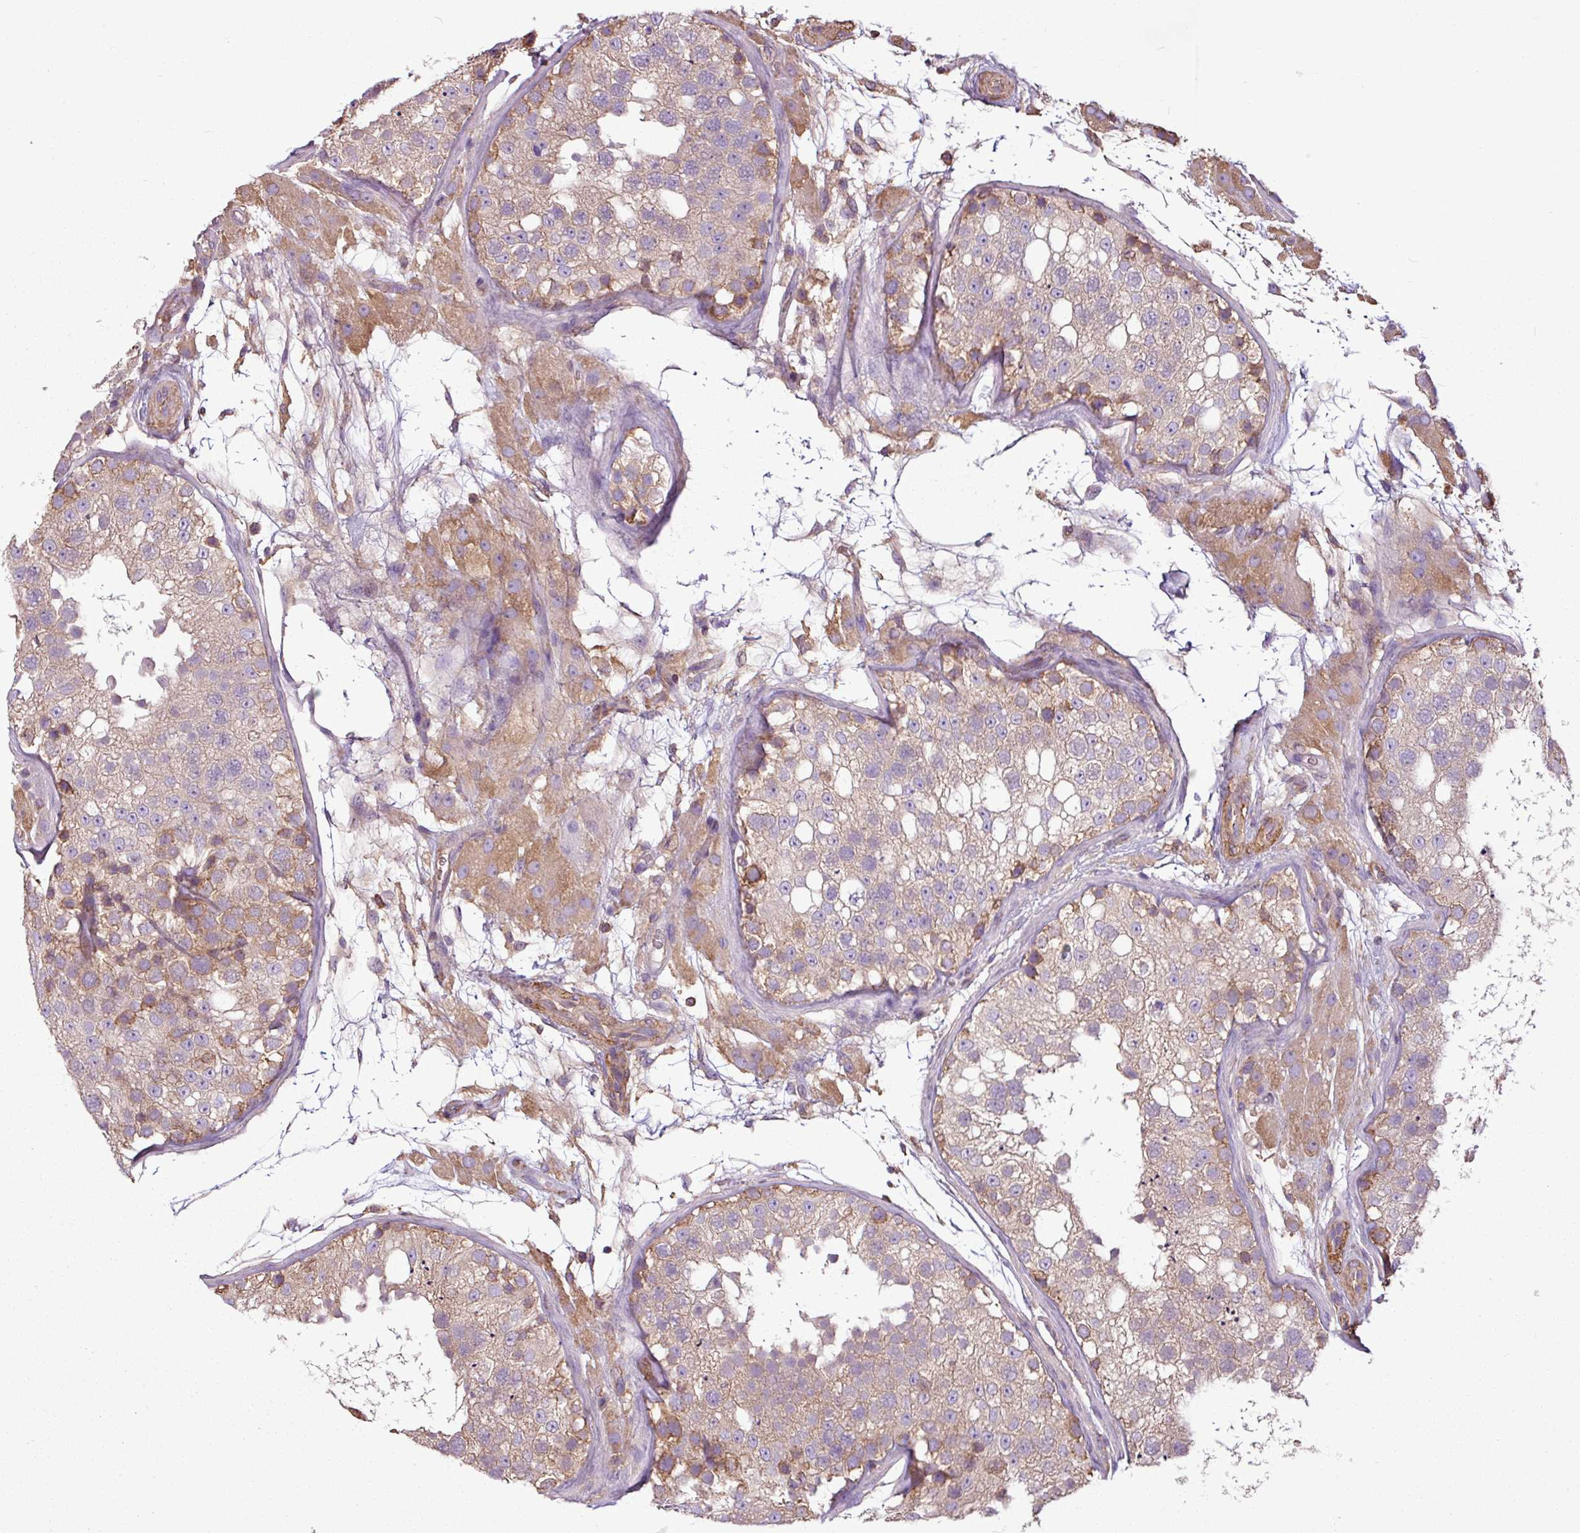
{"staining": {"intensity": "moderate", "quantity": "25%-75%", "location": "cytoplasmic/membranous"}, "tissue": "testis", "cell_type": "Cells in seminiferous ducts", "image_type": "normal", "snomed": [{"axis": "morphology", "description": "Normal tissue, NOS"}, {"axis": "topography", "description": "Testis"}], "caption": "Immunohistochemical staining of unremarkable human testis displays moderate cytoplasmic/membranous protein positivity in approximately 25%-75% of cells in seminiferous ducts. The staining is performed using DAB (3,3'-diaminobenzidine) brown chromogen to label protein expression. The nuclei are counter-stained blue using hematoxylin.", "gene": "PACSIN2", "patient": {"sex": "male", "age": 26}}